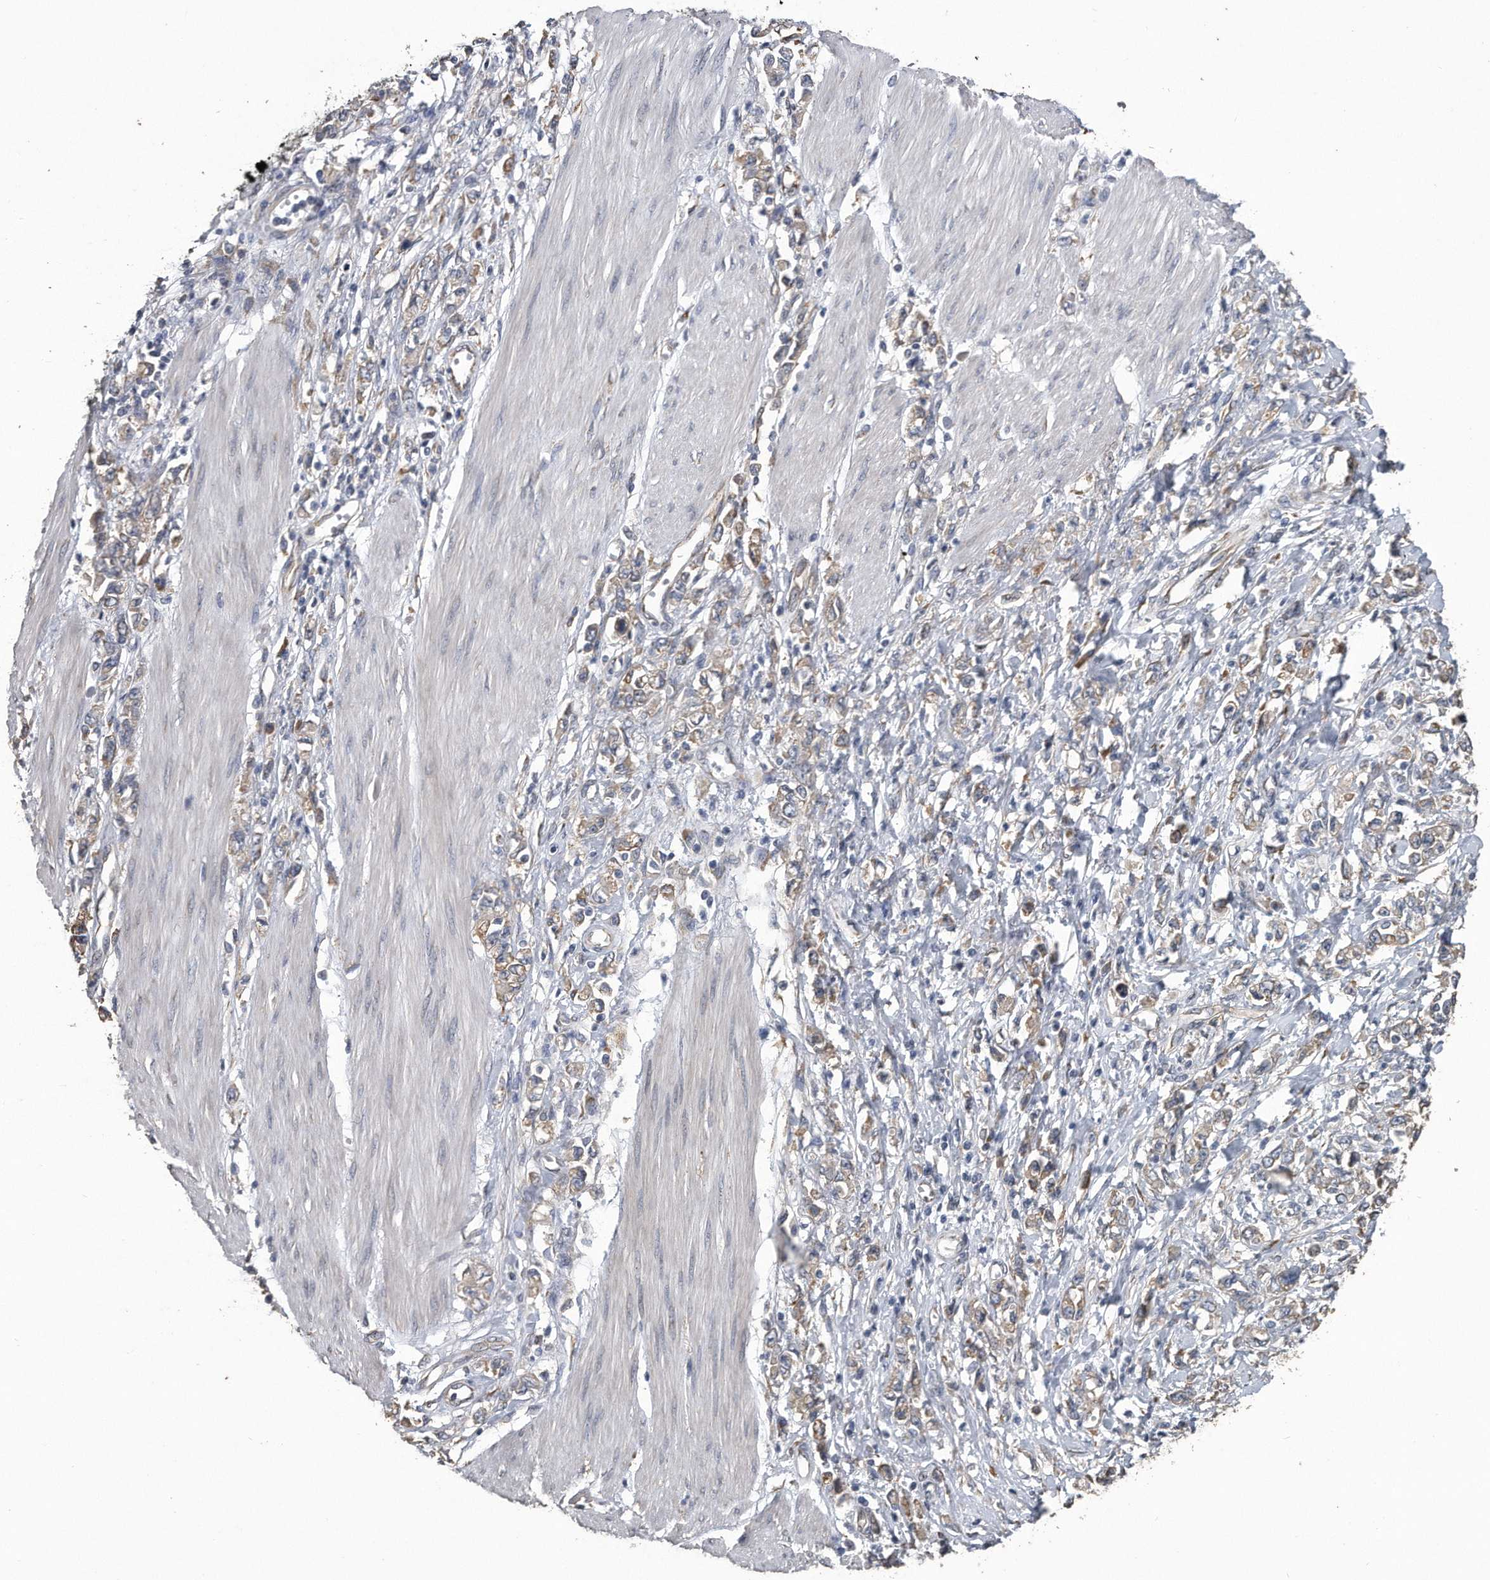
{"staining": {"intensity": "weak", "quantity": ">75%", "location": "cytoplasmic/membranous"}, "tissue": "stomach cancer", "cell_type": "Tumor cells", "image_type": "cancer", "snomed": [{"axis": "morphology", "description": "Adenocarcinoma, NOS"}, {"axis": "topography", "description": "Stomach"}], "caption": "A low amount of weak cytoplasmic/membranous staining is identified in approximately >75% of tumor cells in stomach cancer tissue. (Brightfield microscopy of DAB IHC at high magnification).", "gene": "PCLO", "patient": {"sex": "female", "age": 76}}